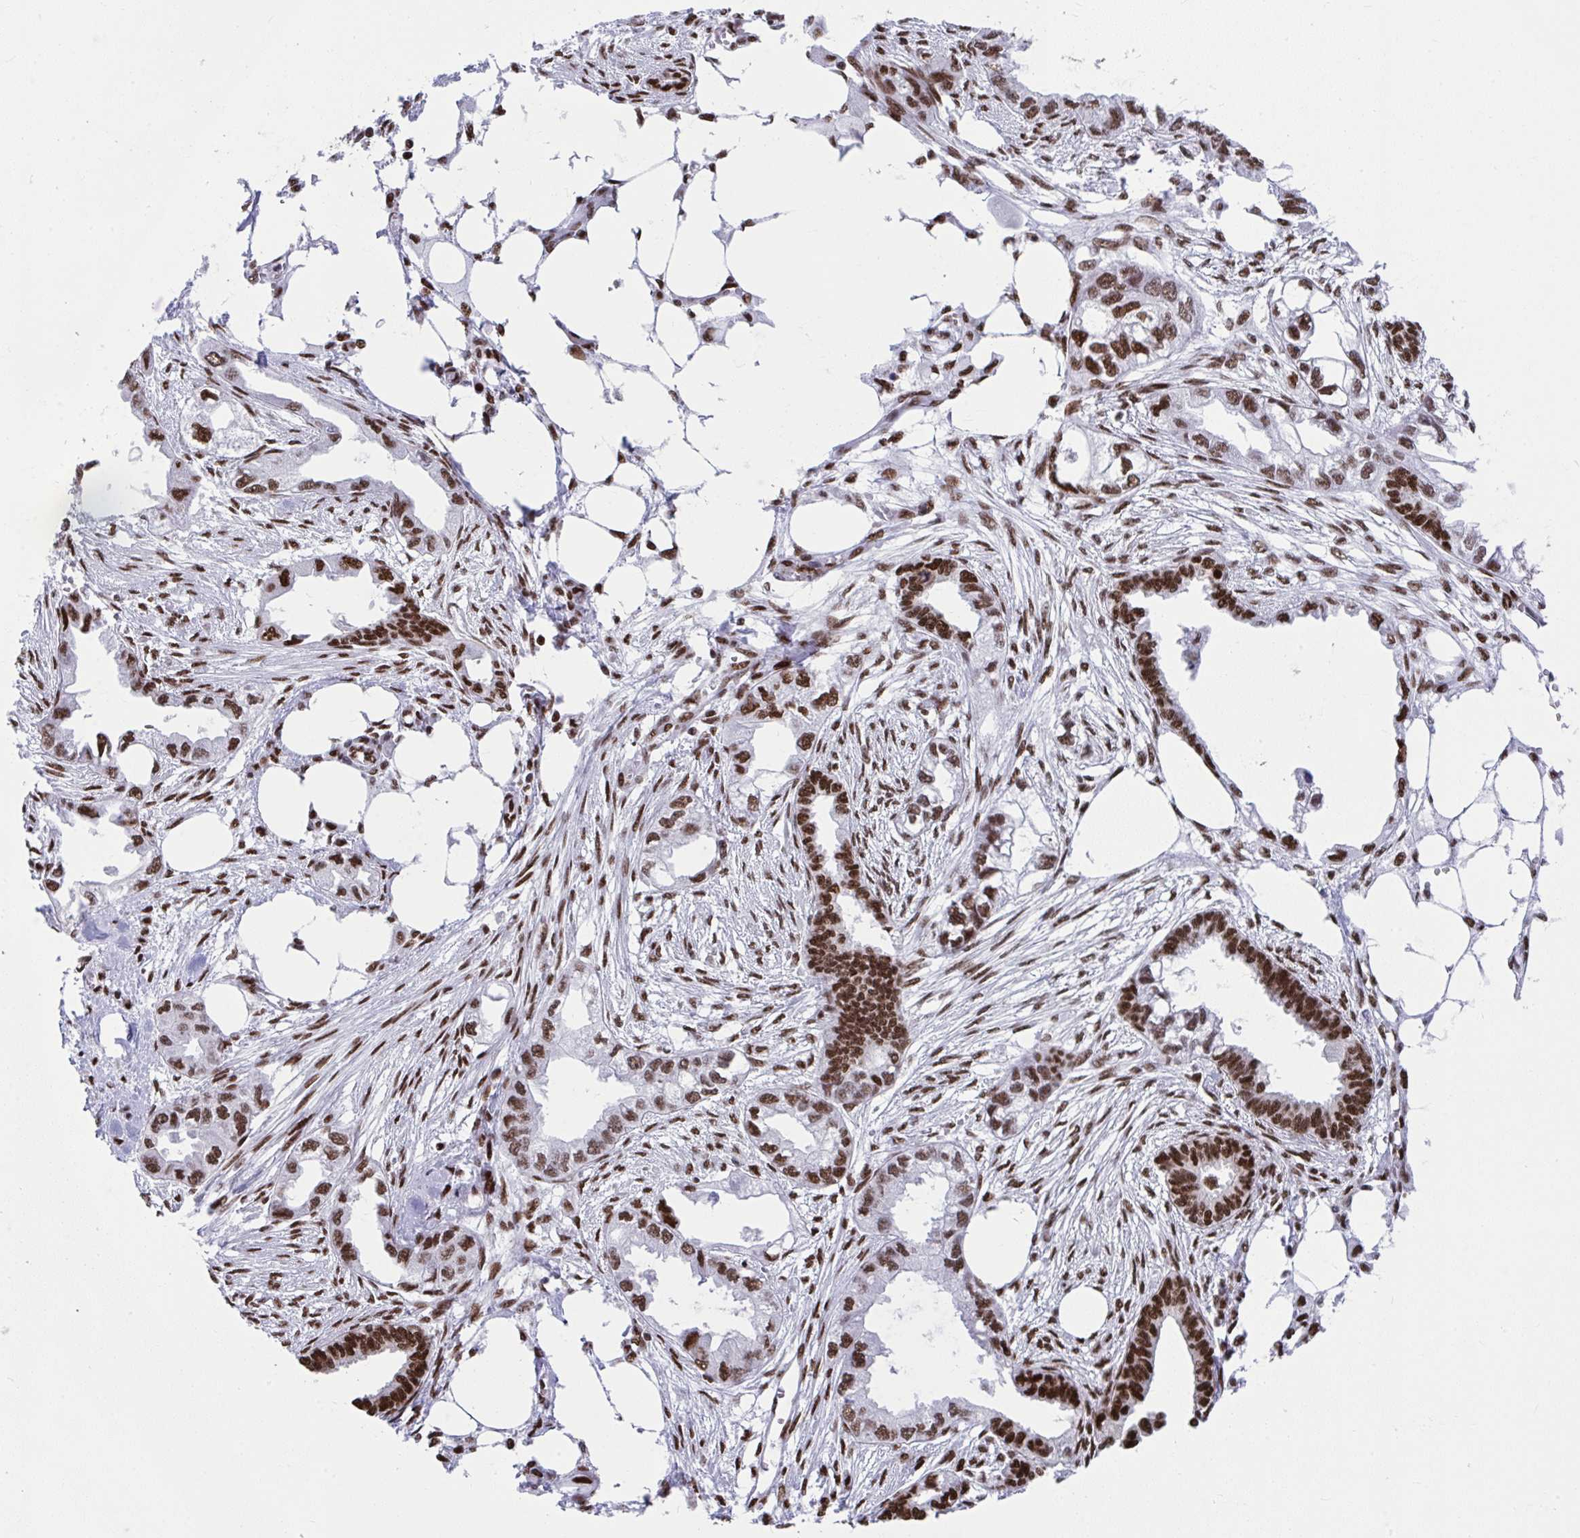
{"staining": {"intensity": "strong", "quantity": ">75%", "location": "nuclear"}, "tissue": "endometrial cancer", "cell_type": "Tumor cells", "image_type": "cancer", "snomed": [{"axis": "morphology", "description": "Adenocarcinoma, NOS"}, {"axis": "morphology", "description": "Adenocarcinoma, metastatic, NOS"}, {"axis": "topography", "description": "Adipose tissue"}, {"axis": "topography", "description": "Endometrium"}], "caption": "About >75% of tumor cells in endometrial metastatic adenocarcinoma reveal strong nuclear protein staining as visualized by brown immunohistochemical staining.", "gene": "SLC35C2", "patient": {"sex": "female", "age": 67}}